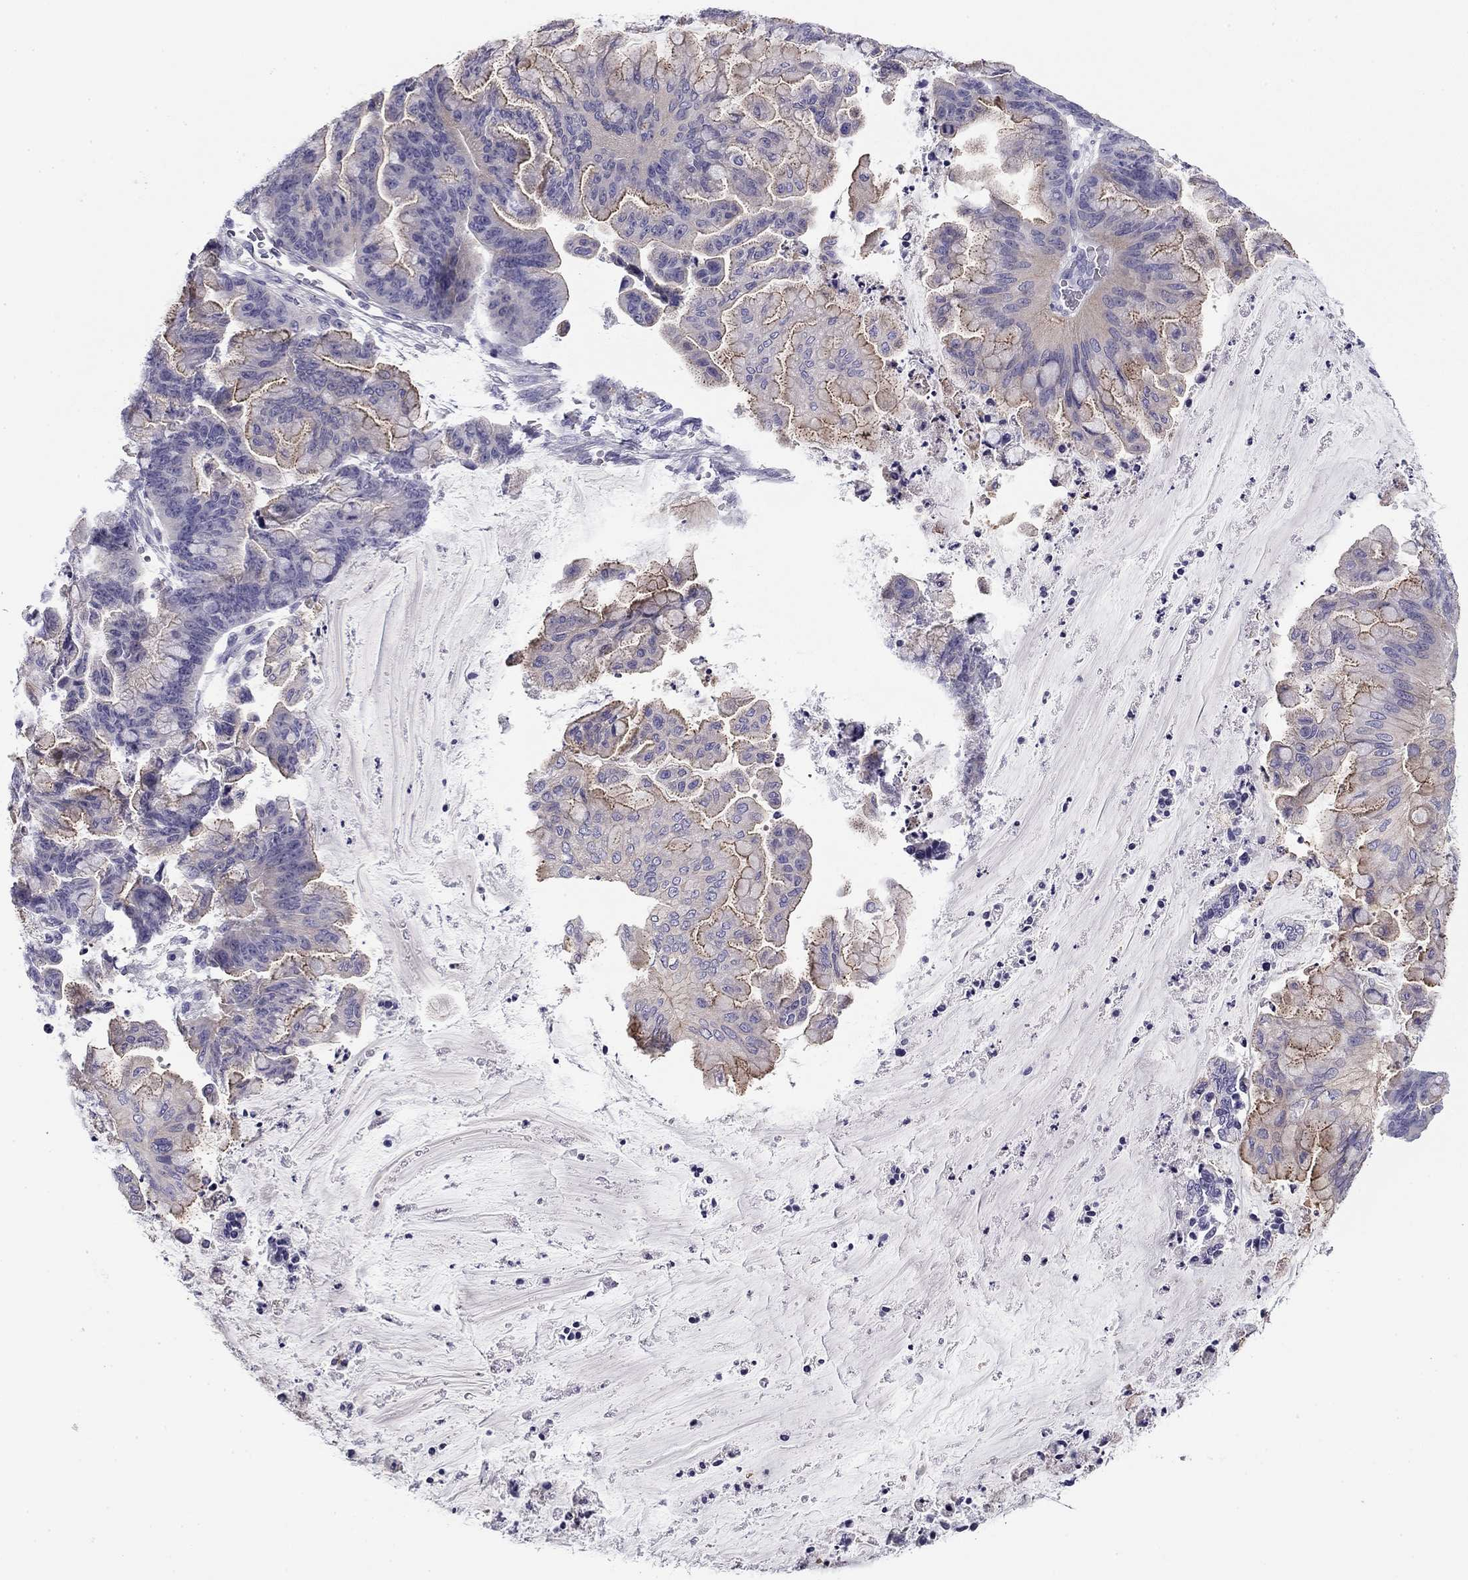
{"staining": {"intensity": "moderate", "quantity": "<25%", "location": "cytoplasmic/membranous"}, "tissue": "ovarian cancer", "cell_type": "Tumor cells", "image_type": "cancer", "snomed": [{"axis": "morphology", "description": "Cystadenocarcinoma, mucinous, NOS"}, {"axis": "topography", "description": "Ovary"}], "caption": "High-power microscopy captured an immunohistochemistry (IHC) image of mucinous cystadenocarcinoma (ovarian), revealing moderate cytoplasmic/membranous expression in approximately <25% of tumor cells. Ihc stains the protein of interest in brown and the nuclei are stained blue.", "gene": "FLNC", "patient": {"sex": "female", "age": 67}}